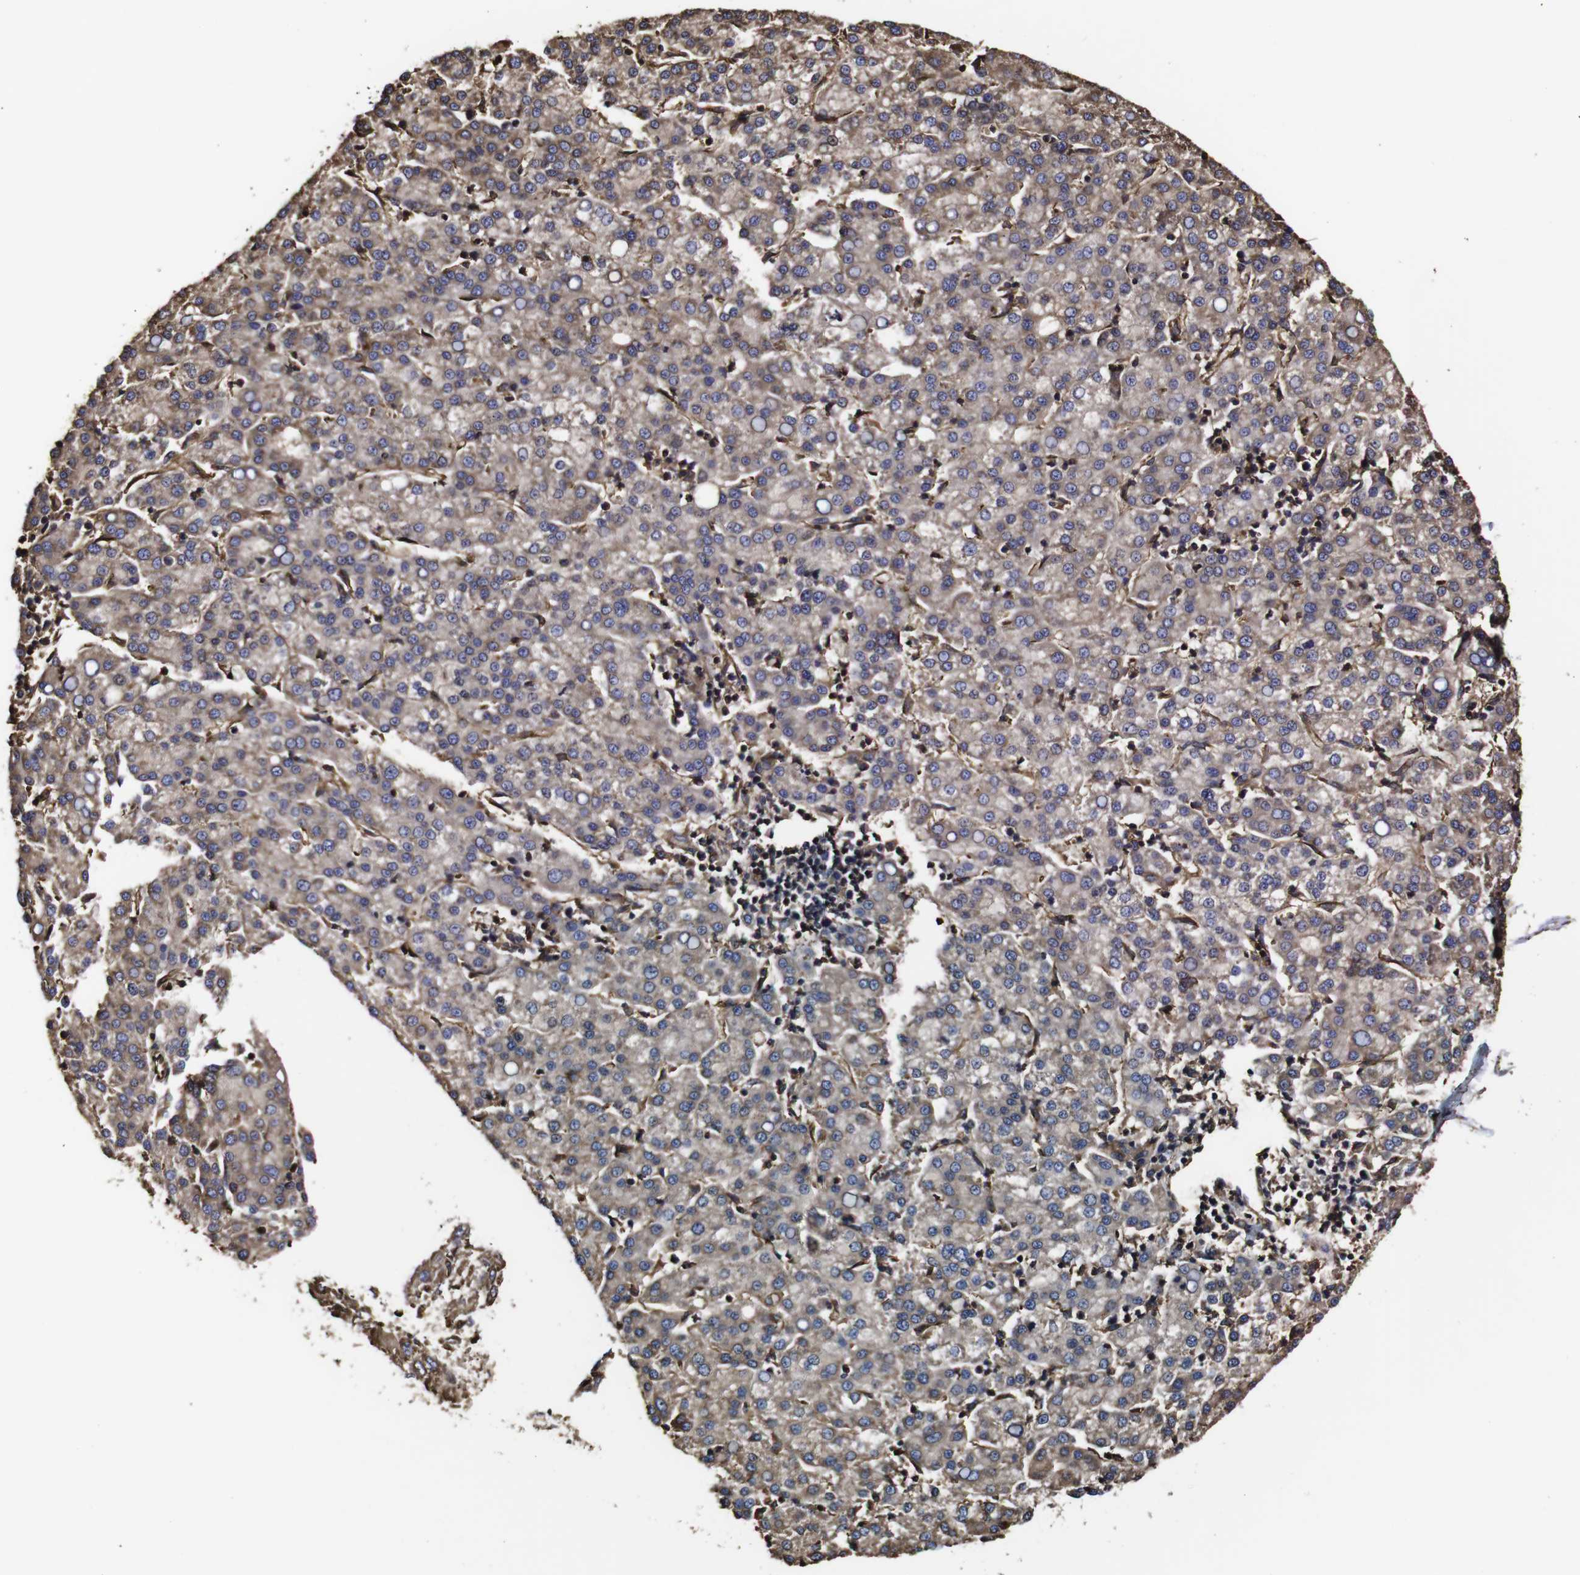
{"staining": {"intensity": "moderate", "quantity": "25%-75%", "location": "cytoplasmic/membranous"}, "tissue": "liver cancer", "cell_type": "Tumor cells", "image_type": "cancer", "snomed": [{"axis": "morphology", "description": "Carcinoma, Hepatocellular, NOS"}, {"axis": "topography", "description": "Liver"}], "caption": "Human liver cancer (hepatocellular carcinoma) stained with a protein marker demonstrates moderate staining in tumor cells.", "gene": "MSN", "patient": {"sex": "female", "age": 58}}